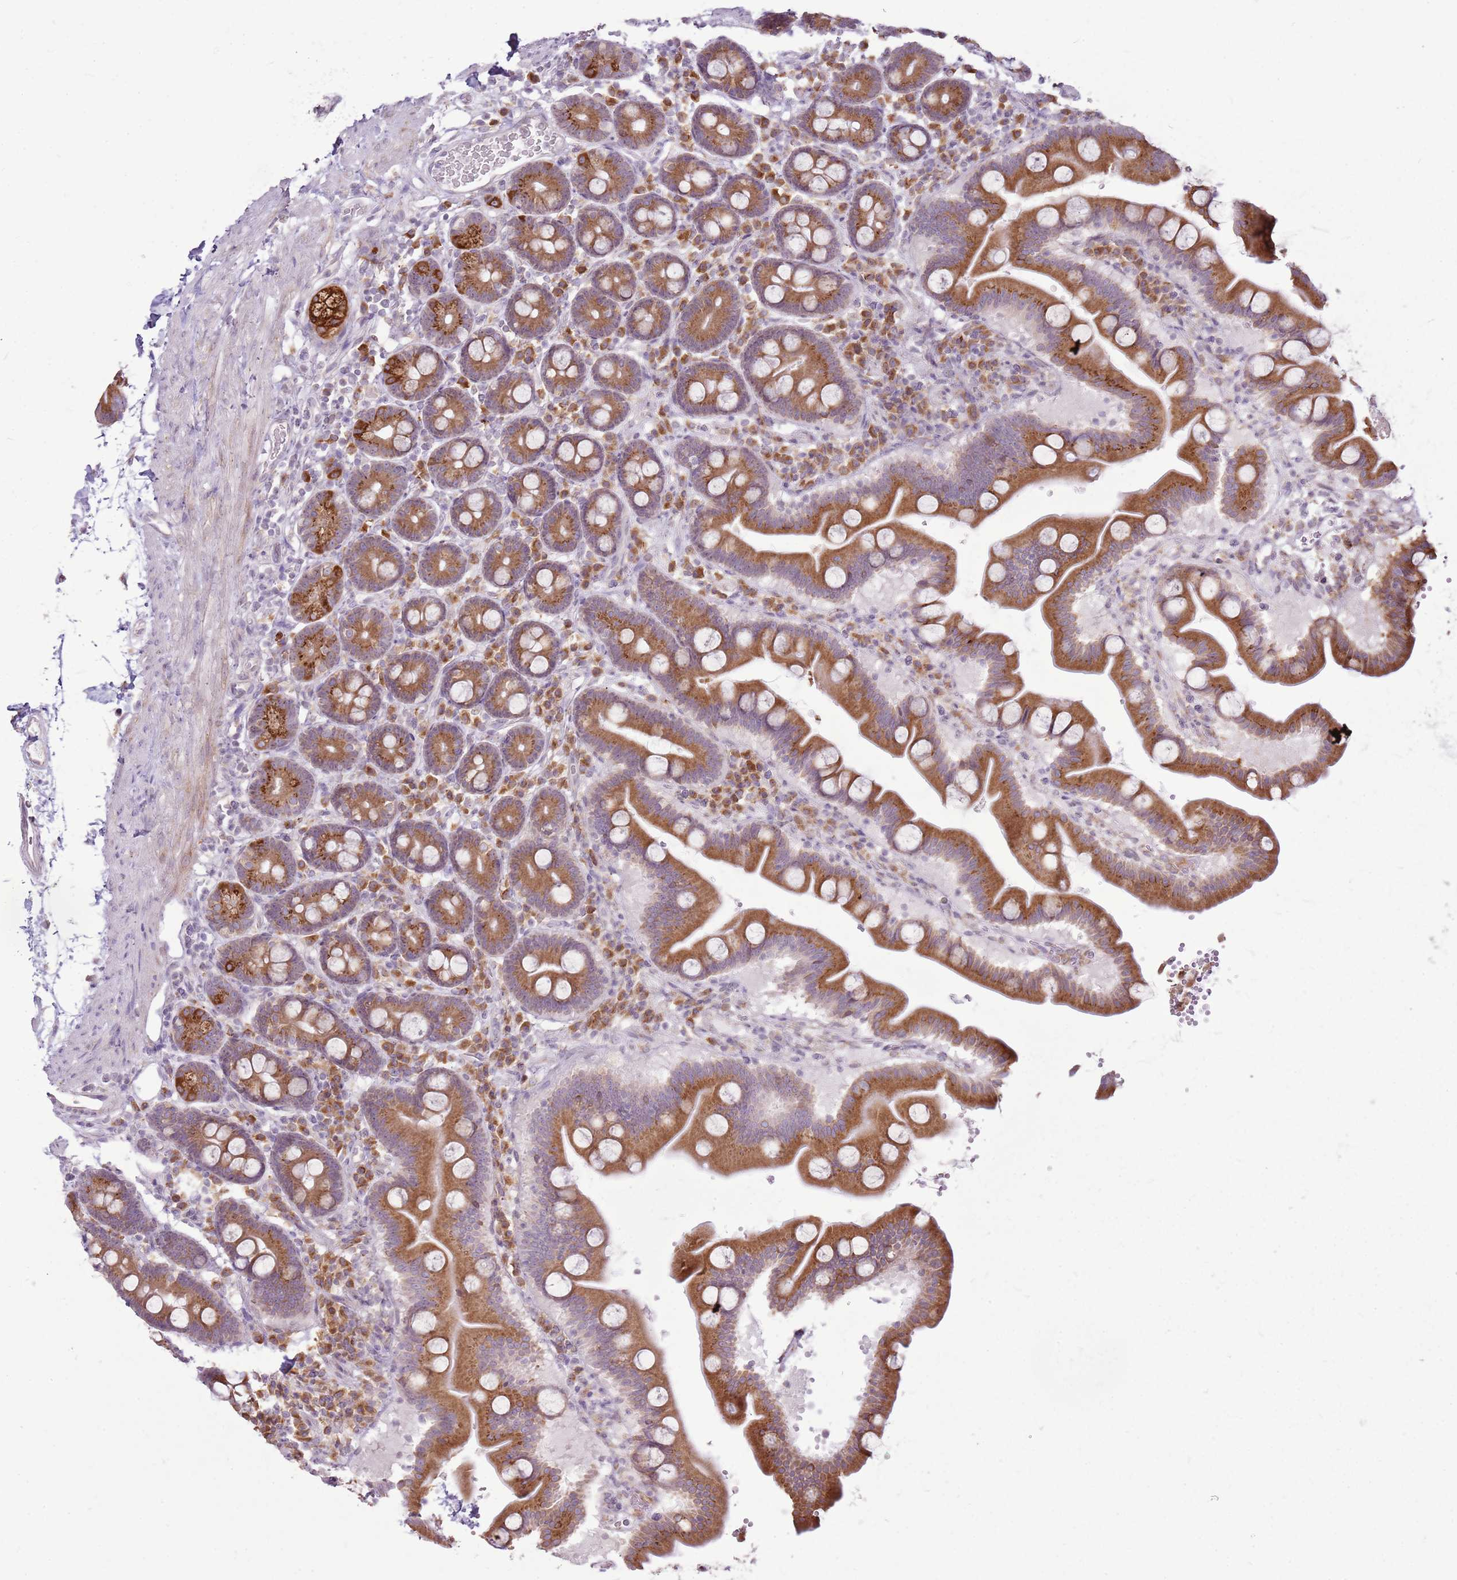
{"staining": {"intensity": "strong", "quantity": ">75%", "location": "cytoplasmic/membranous"}, "tissue": "duodenum", "cell_type": "Glandular cells", "image_type": "normal", "snomed": [{"axis": "morphology", "description": "Normal tissue, NOS"}, {"axis": "topography", "description": "Duodenum"}], "caption": "IHC histopathology image of benign duodenum: human duodenum stained using IHC exhibits high levels of strong protein expression localized specifically in the cytoplasmic/membranous of glandular cells, appearing as a cytoplasmic/membranous brown color.", "gene": "TMED10", "patient": {"sex": "male", "age": 54}}